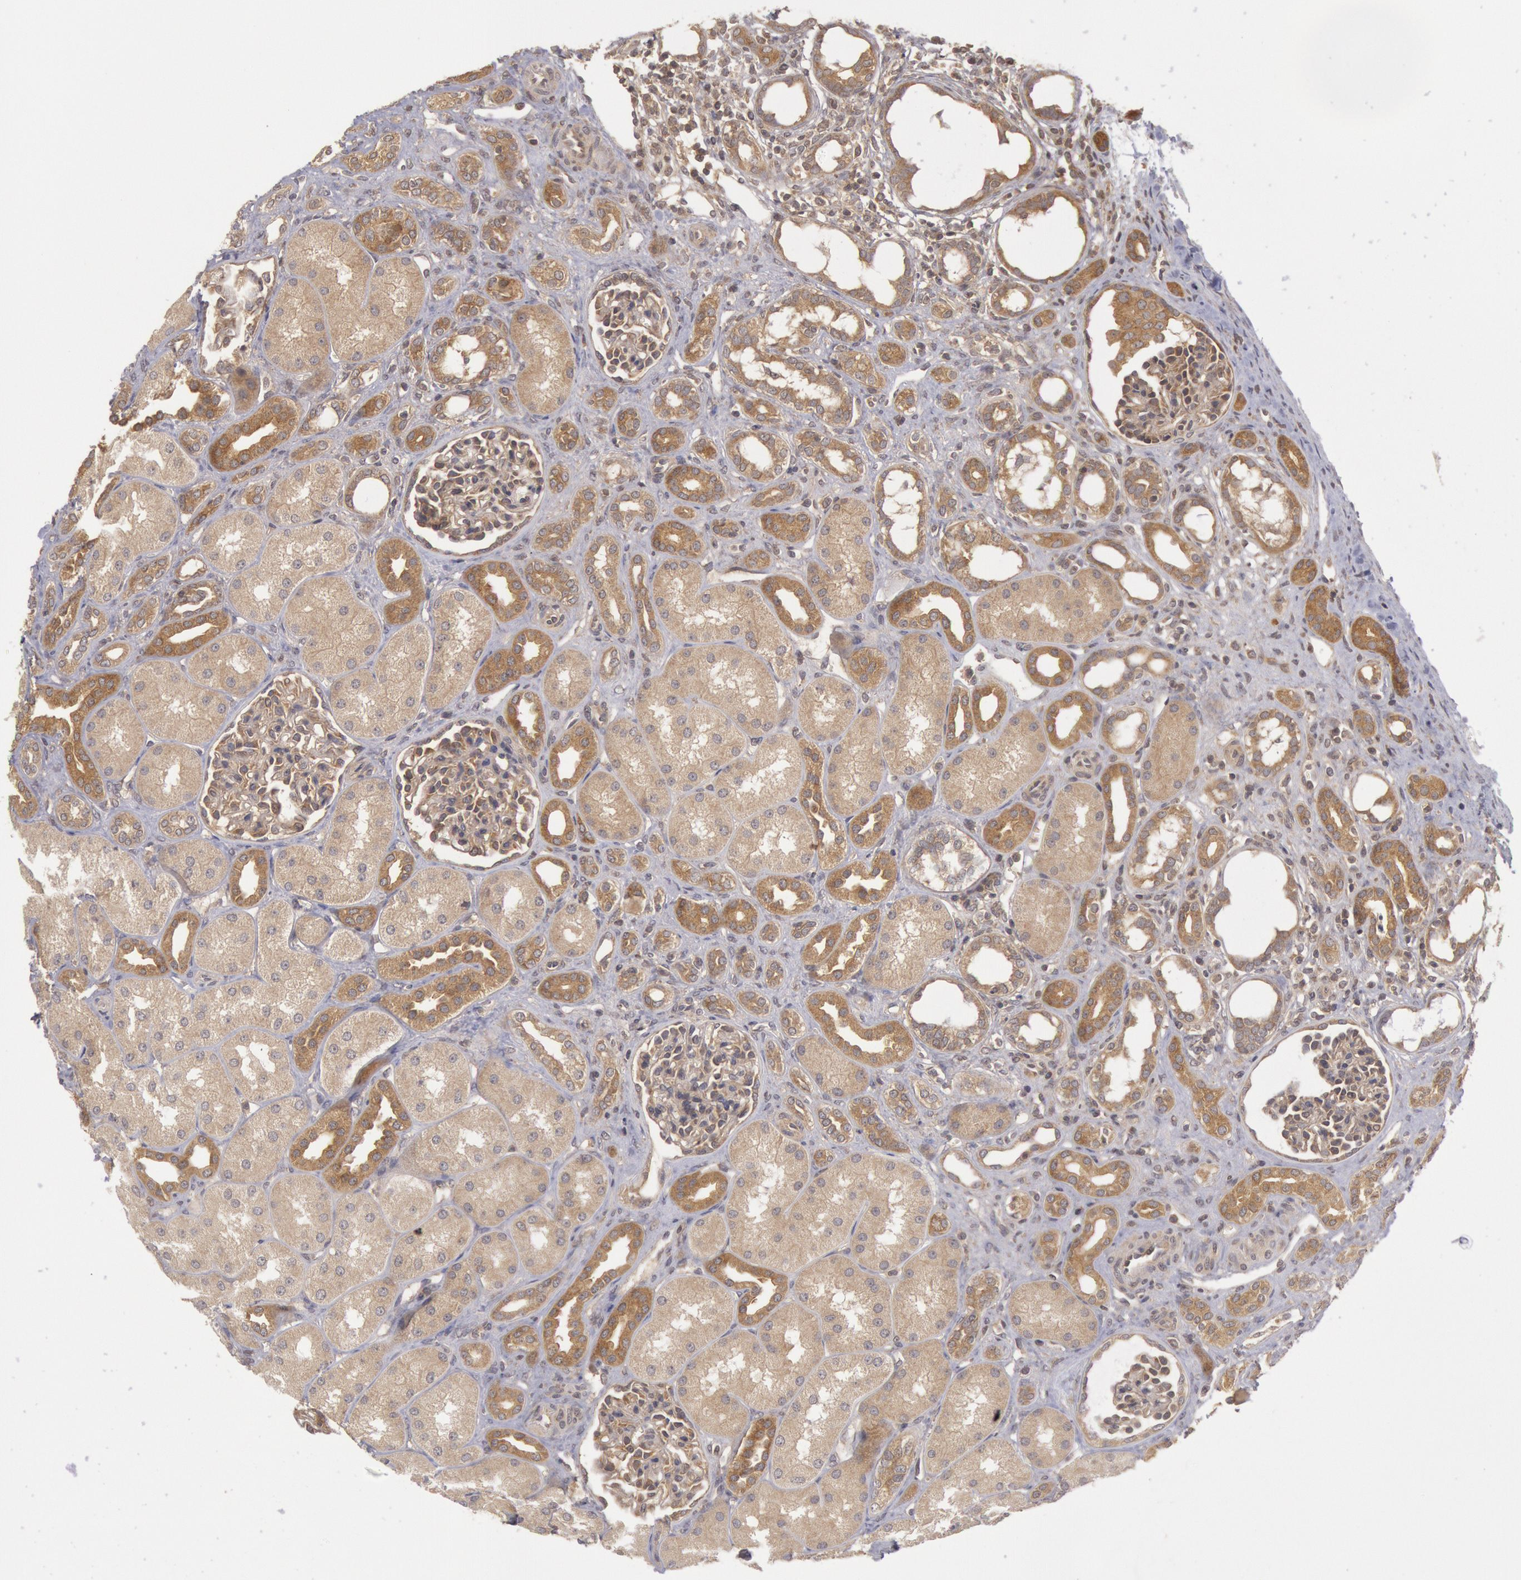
{"staining": {"intensity": "moderate", "quantity": "<25%", "location": "cytoplasmic/membranous"}, "tissue": "kidney", "cell_type": "Cells in glomeruli", "image_type": "normal", "snomed": [{"axis": "morphology", "description": "Normal tissue, NOS"}, {"axis": "topography", "description": "Kidney"}], "caption": "DAB immunohistochemical staining of normal kidney displays moderate cytoplasmic/membranous protein positivity in about <25% of cells in glomeruli. Immunohistochemistry (ihc) stains the protein of interest in brown and the nuclei are stained blue.", "gene": "BRAF", "patient": {"sex": "male", "age": 7}}